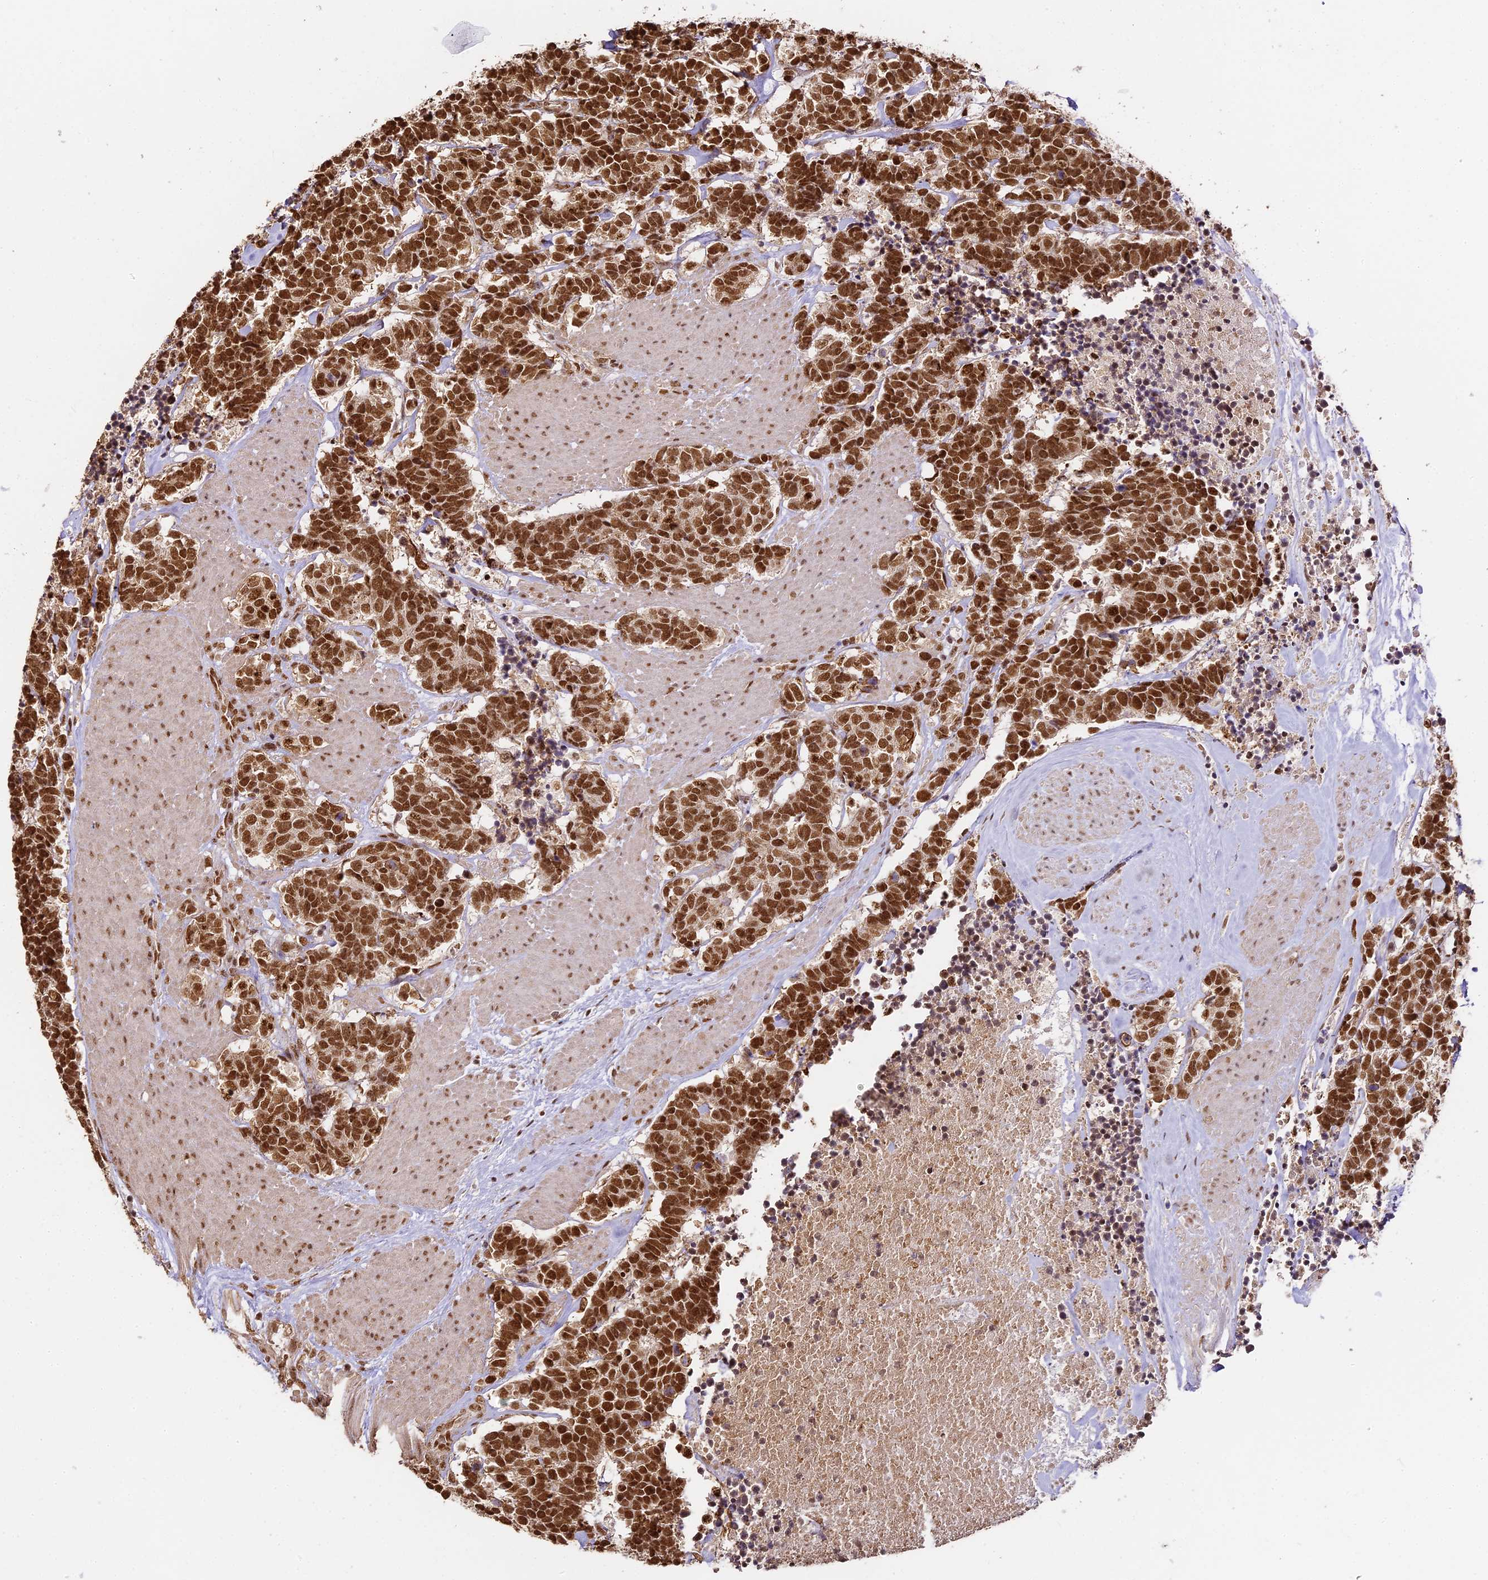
{"staining": {"intensity": "strong", "quantity": ">75%", "location": "nuclear"}, "tissue": "carcinoid", "cell_type": "Tumor cells", "image_type": "cancer", "snomed": [{"axis": "morphology", "description": "Carcinoma, NOS"}, {"axis": "morphology", "description": "Carcinoid, malignant, NOS"}, {"axis": "topography", "description": "Urinary bladder"}], "caption": "This micrograph reveals IHC staining of carcinoma, with high strong nuclear expression in approximately >75% of tumor cells.", "gene": "HNRNPA1", "patient": {"sex": "male", "age": 57}}